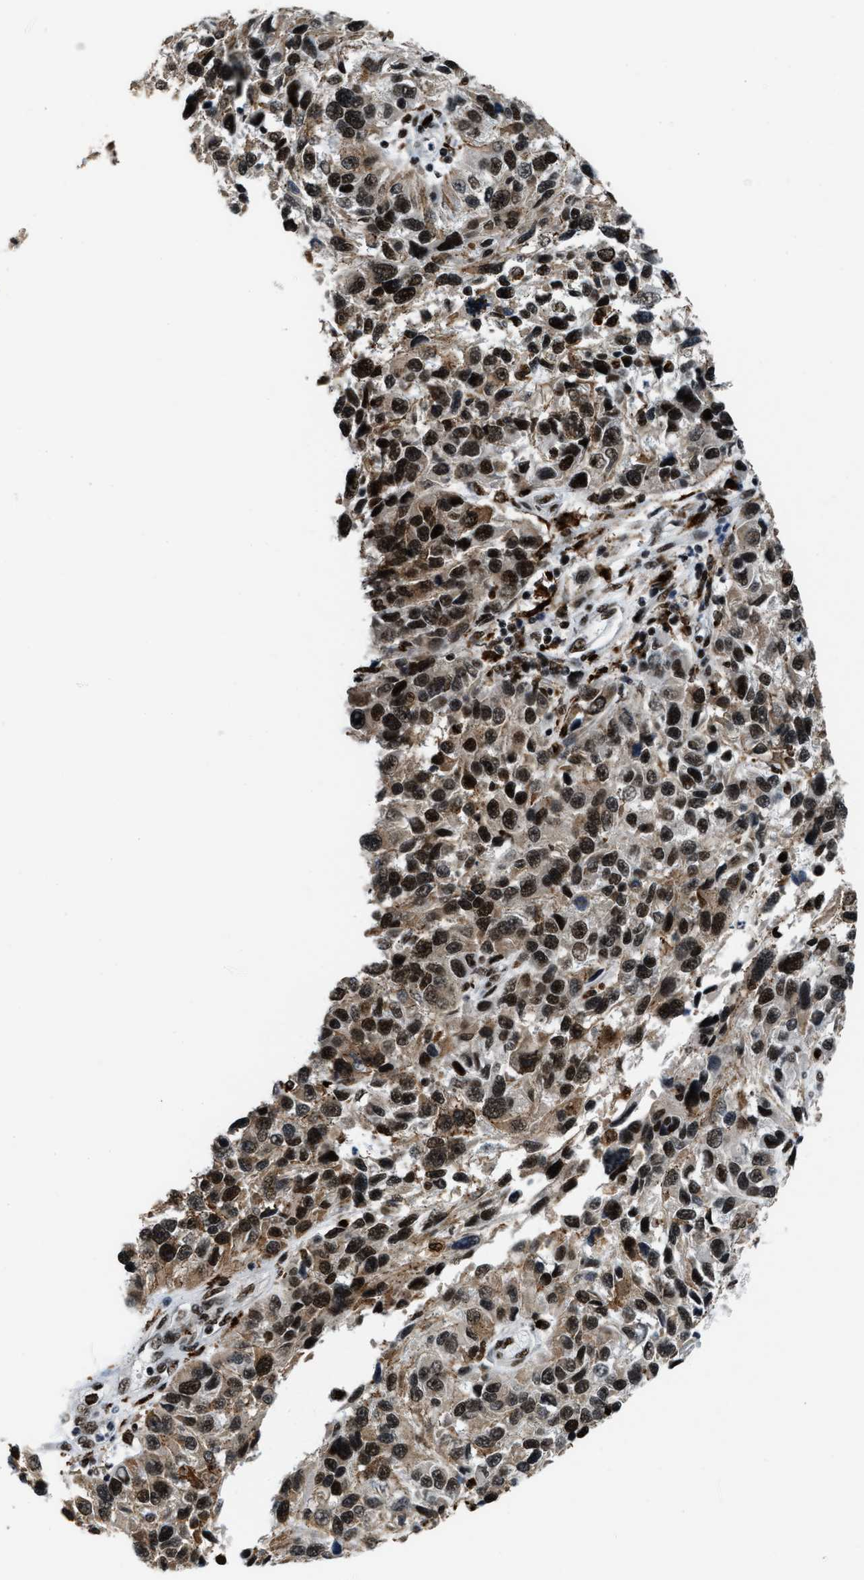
{"staining": {"intensity": "strong", "quantity": ">75%", "location": "cytoplasmic/membranous,nuclear"}, "tissue": "melanoma", "cell_type": "Tumor cells", "image_type": "cancer", "snomed": [{"axis": "morphology", "description": "Malignant melanoma, NOS"}, {"axis": "topography", "description": "Skin"}], "caption": "A high amount of strong cytoplasmic/membranous and nuclear positivity is seen in approximately >75% of tumor cells in malignant melanoma tissue. The protein of interest is shown in brown color, while the nuclei are stained blue.", "gene": "NUMA1", "patient": {"sex": "male", "age": 53}}